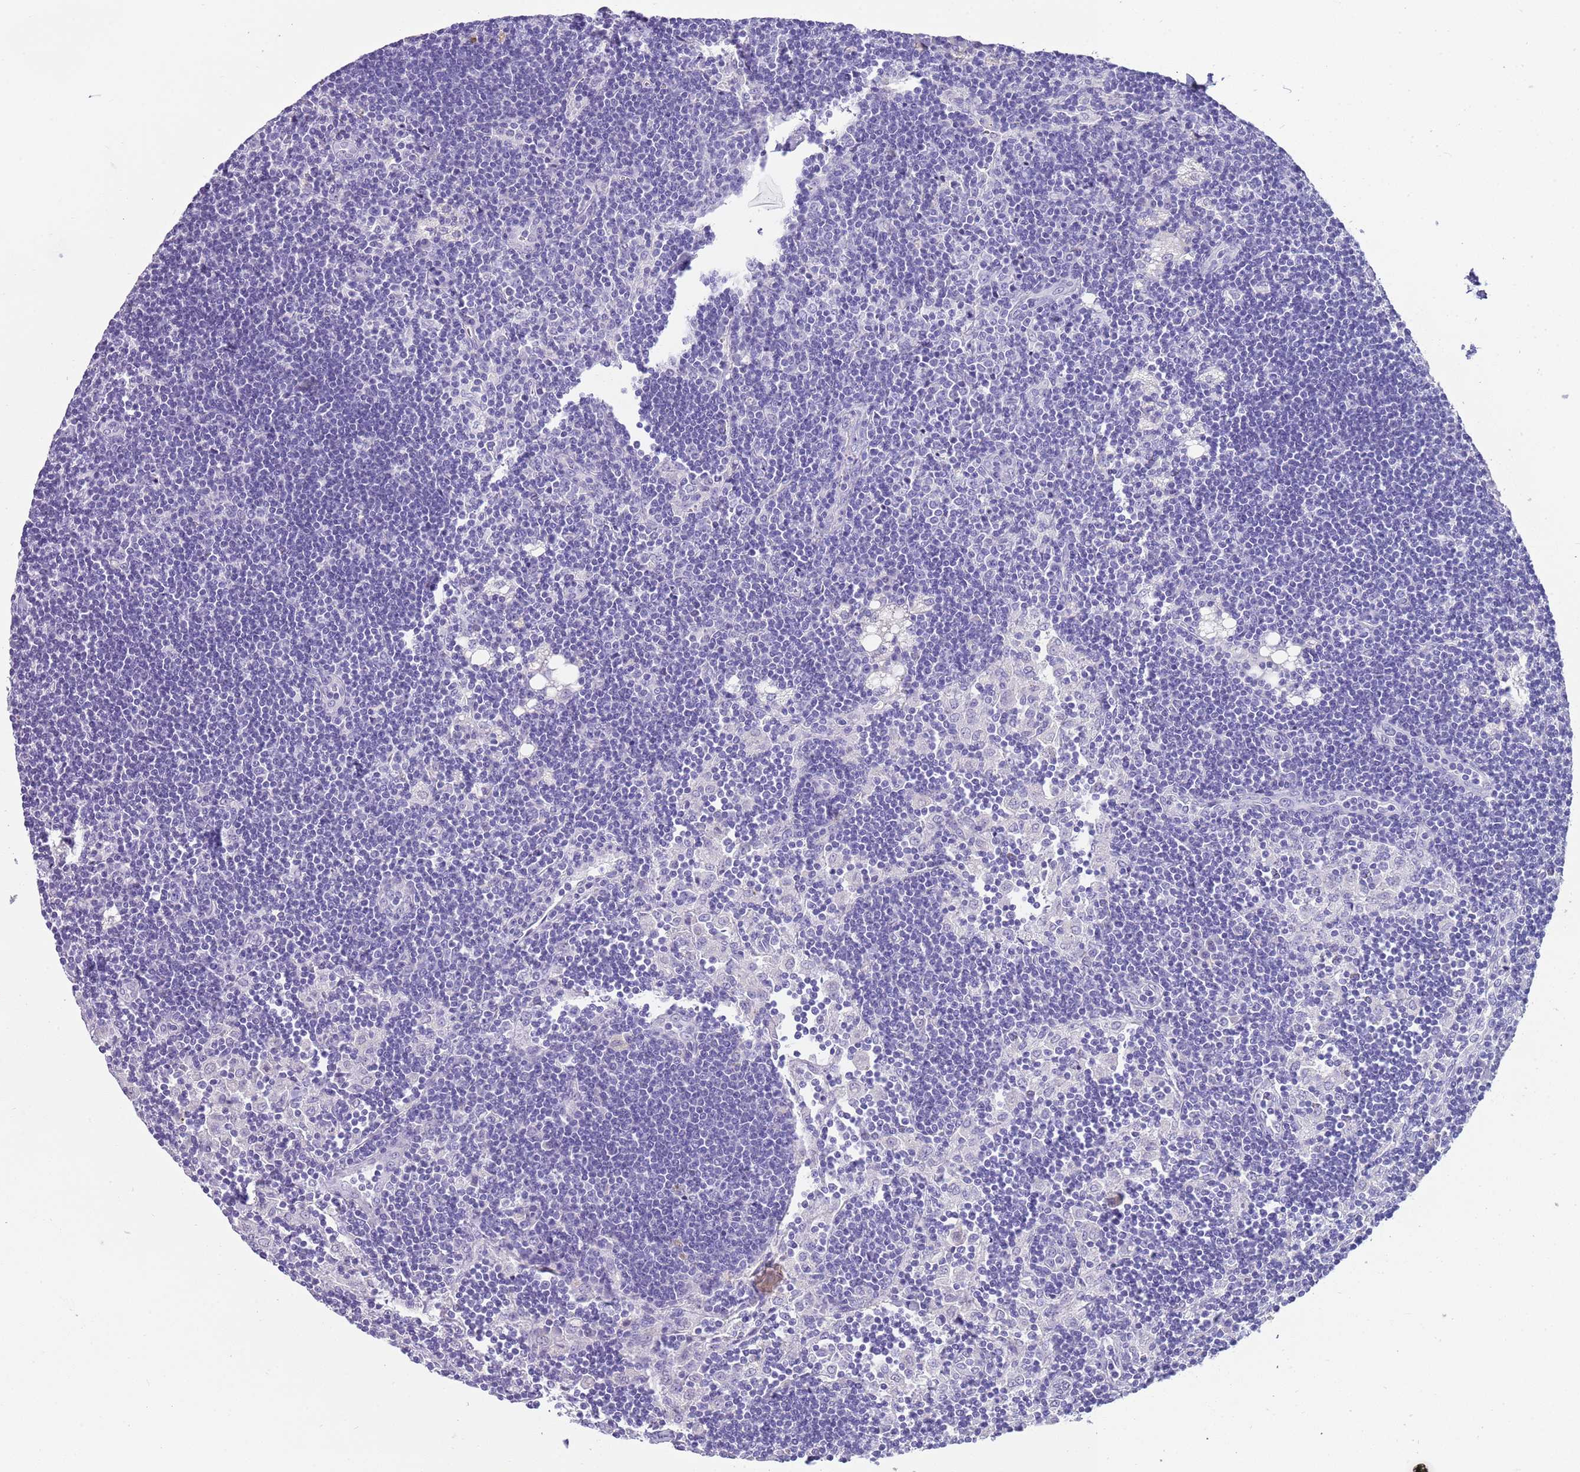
{"staining": {"intensity": "negative", "quantity": "none", "location": "none"}, "tissue": "lymph node", "cell_type": "Germinal center cells", "image_type": "normal", "snomed": [{"axis": "morphology", "description": "Normal tissue, NOS"}, {"axis": "topography", "description": "Lymph node"}], "caption": "This is an IHC micrograph of unremarkable lymph node. There is no staining in germinal center cells.", "gene": "CTRC", "patient": {"sex": "male", "age": 24}}